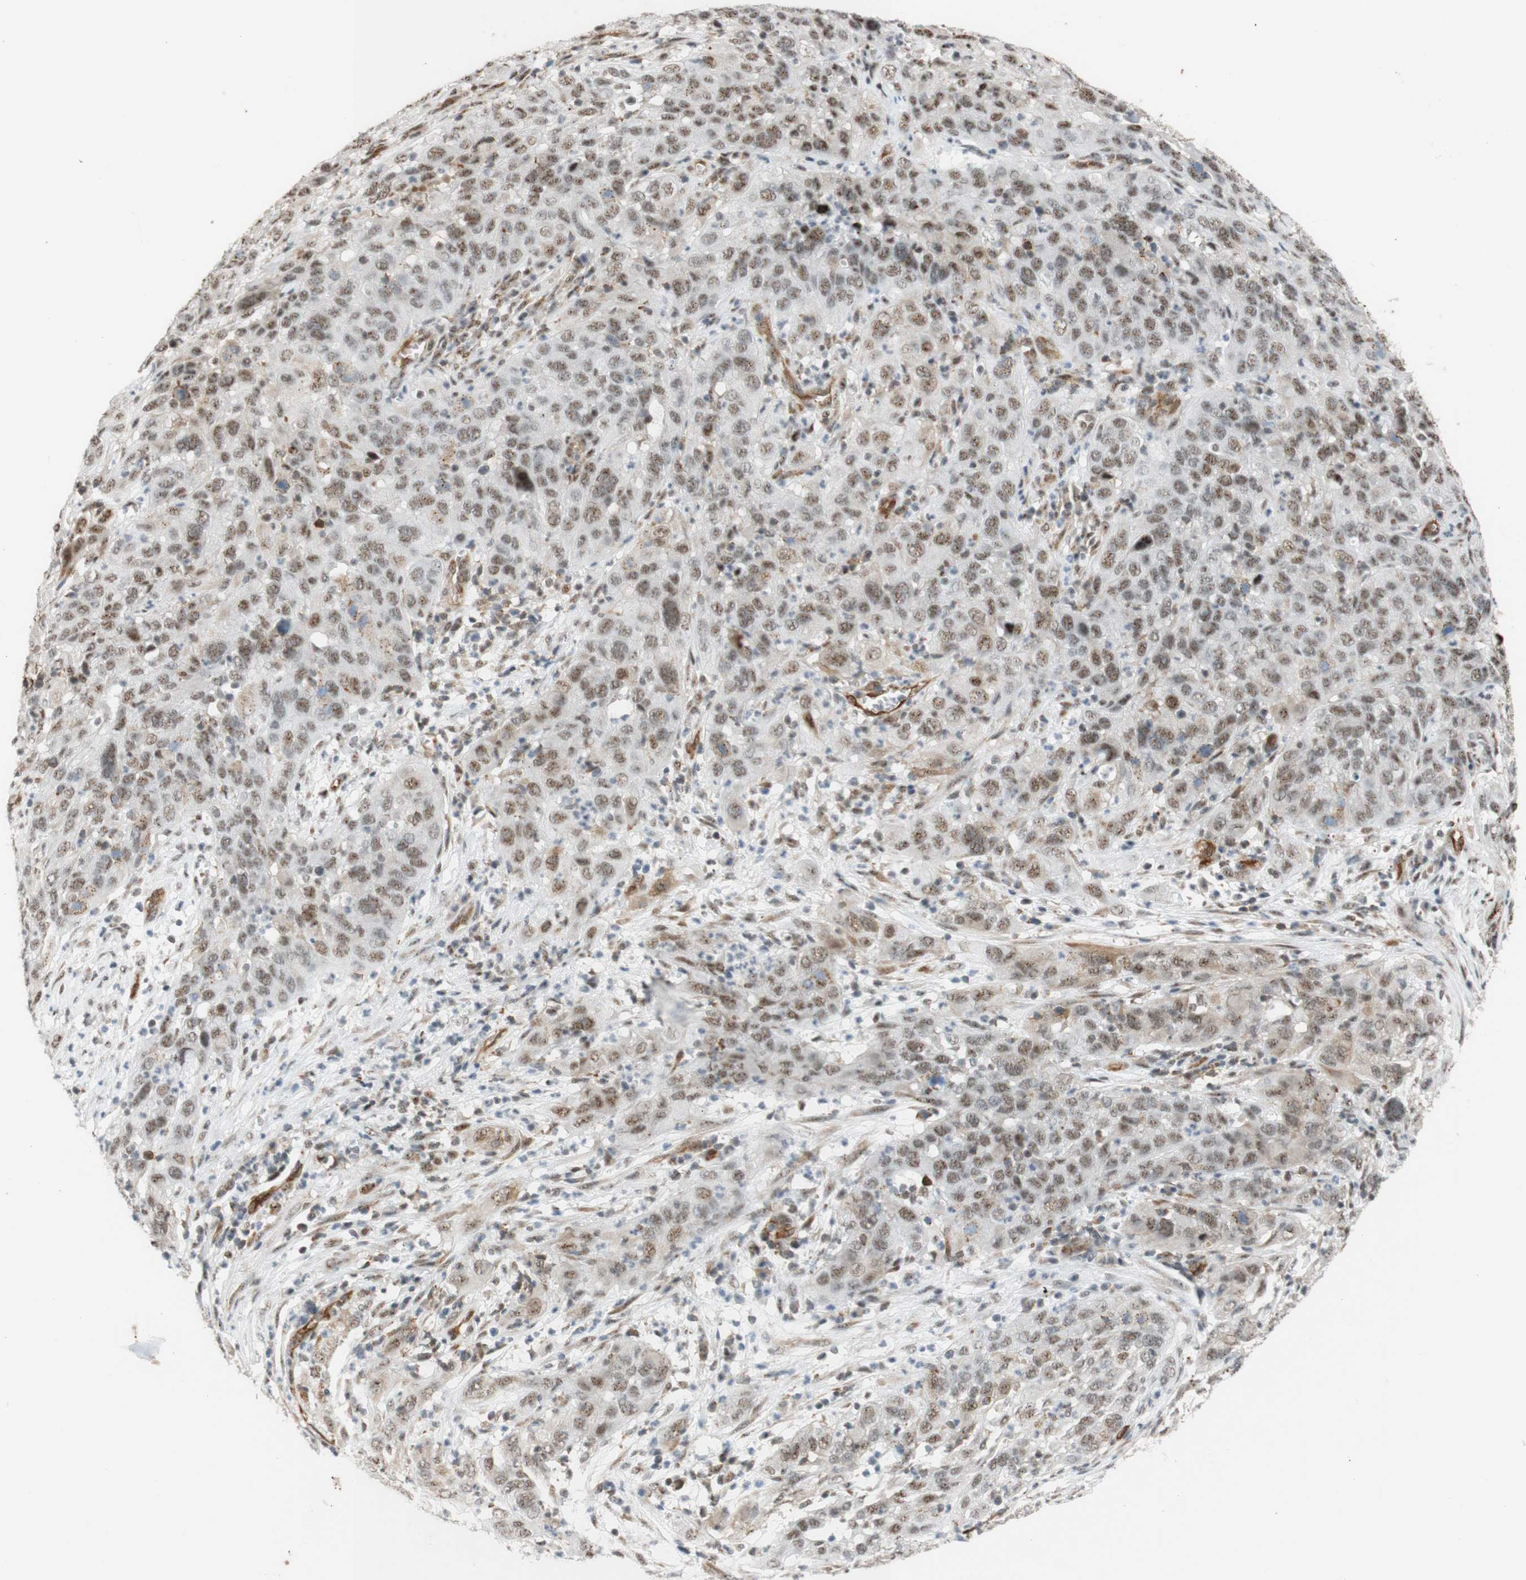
{"staining": {"intensity": "weak", "quantity": ">75%", "location": "nuclear"}, "tissue": "cervical cancer", "cell_type": "Tumor cells", "image_type": "cancer", "snomed": [{"axis": "morphology", "description": "Squamous cell carcinoma, NOS"}, {"axis": "topography", "description": "Cervix"}], "caption": "Weak nuclear positivity is identified in approximately >75% of tumor cells in cervical cancer (squamous cell carcinoma). (Brightfield microscopy of DAB IHC at high magnification).", "gene": "SAP18", "patient": {"sex": "female", "age": 32}}